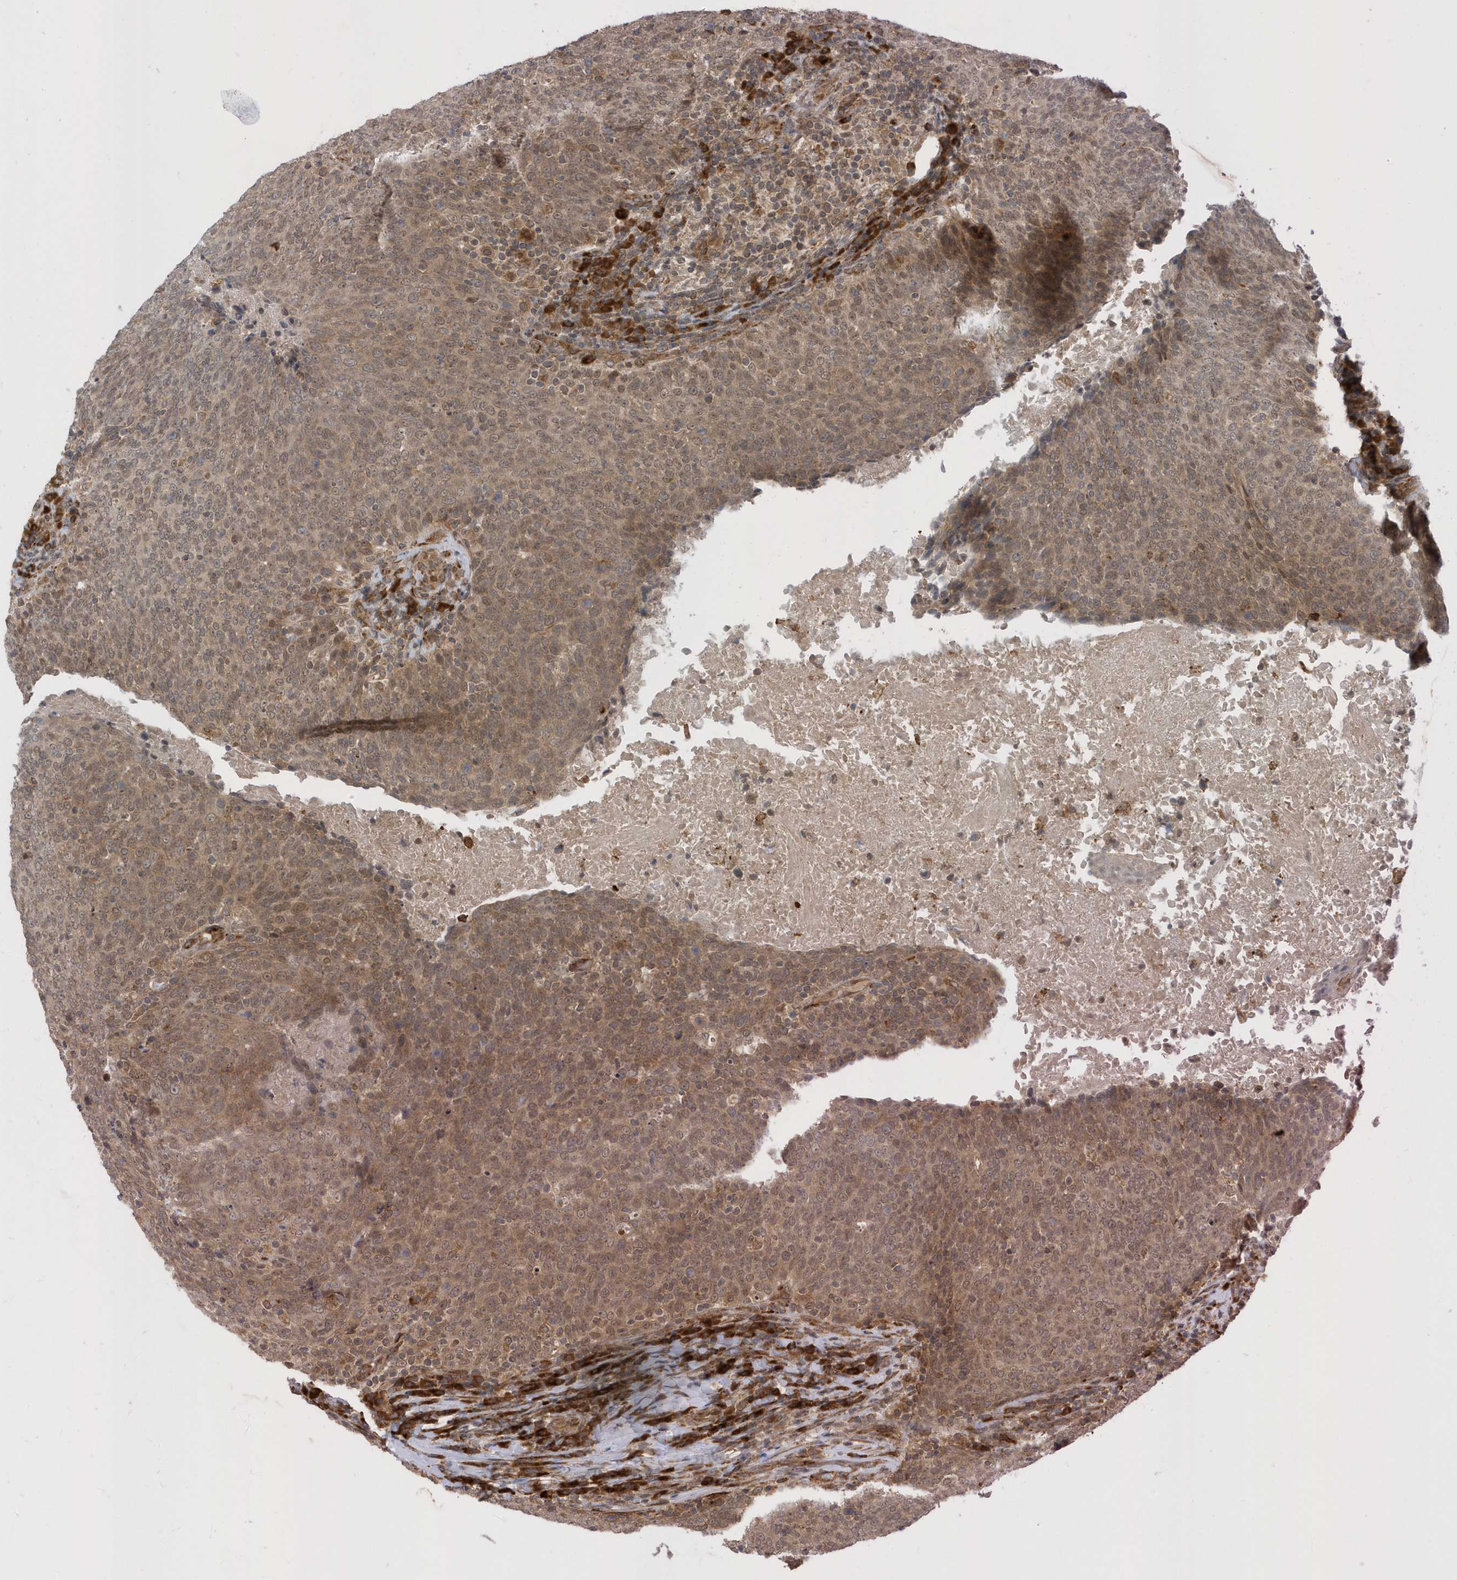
{"staining": {"intensity": "moderate", "quantity": ">75%", "location": "cytoplasmic/membranous,nuclear"}, "tissue": "head and neck cancer", "cell_type": "Tumor cells", "image_type": "cancer", "snomed": [{"axis": "morphology", "description": "Squamous cell carcinoma, NOS"}, {"axis": "morphology", "description": "Squamous cell carcinoma, metastatic, NOS"}, {"axis": "topography", "description": "Lymph node"}, {"axis": "topography", "description": "Head-Neck"}], "caption": "Immunohistochemical staining of human head and neck metastatic squamous cell carcinoma shows medium levels of moderate cytoplasmic/membranous and nuclear protein staining in about >75% of tumor cells.", "gene": "METTL21A", "patient": {"sex": "male", "age": 62}}